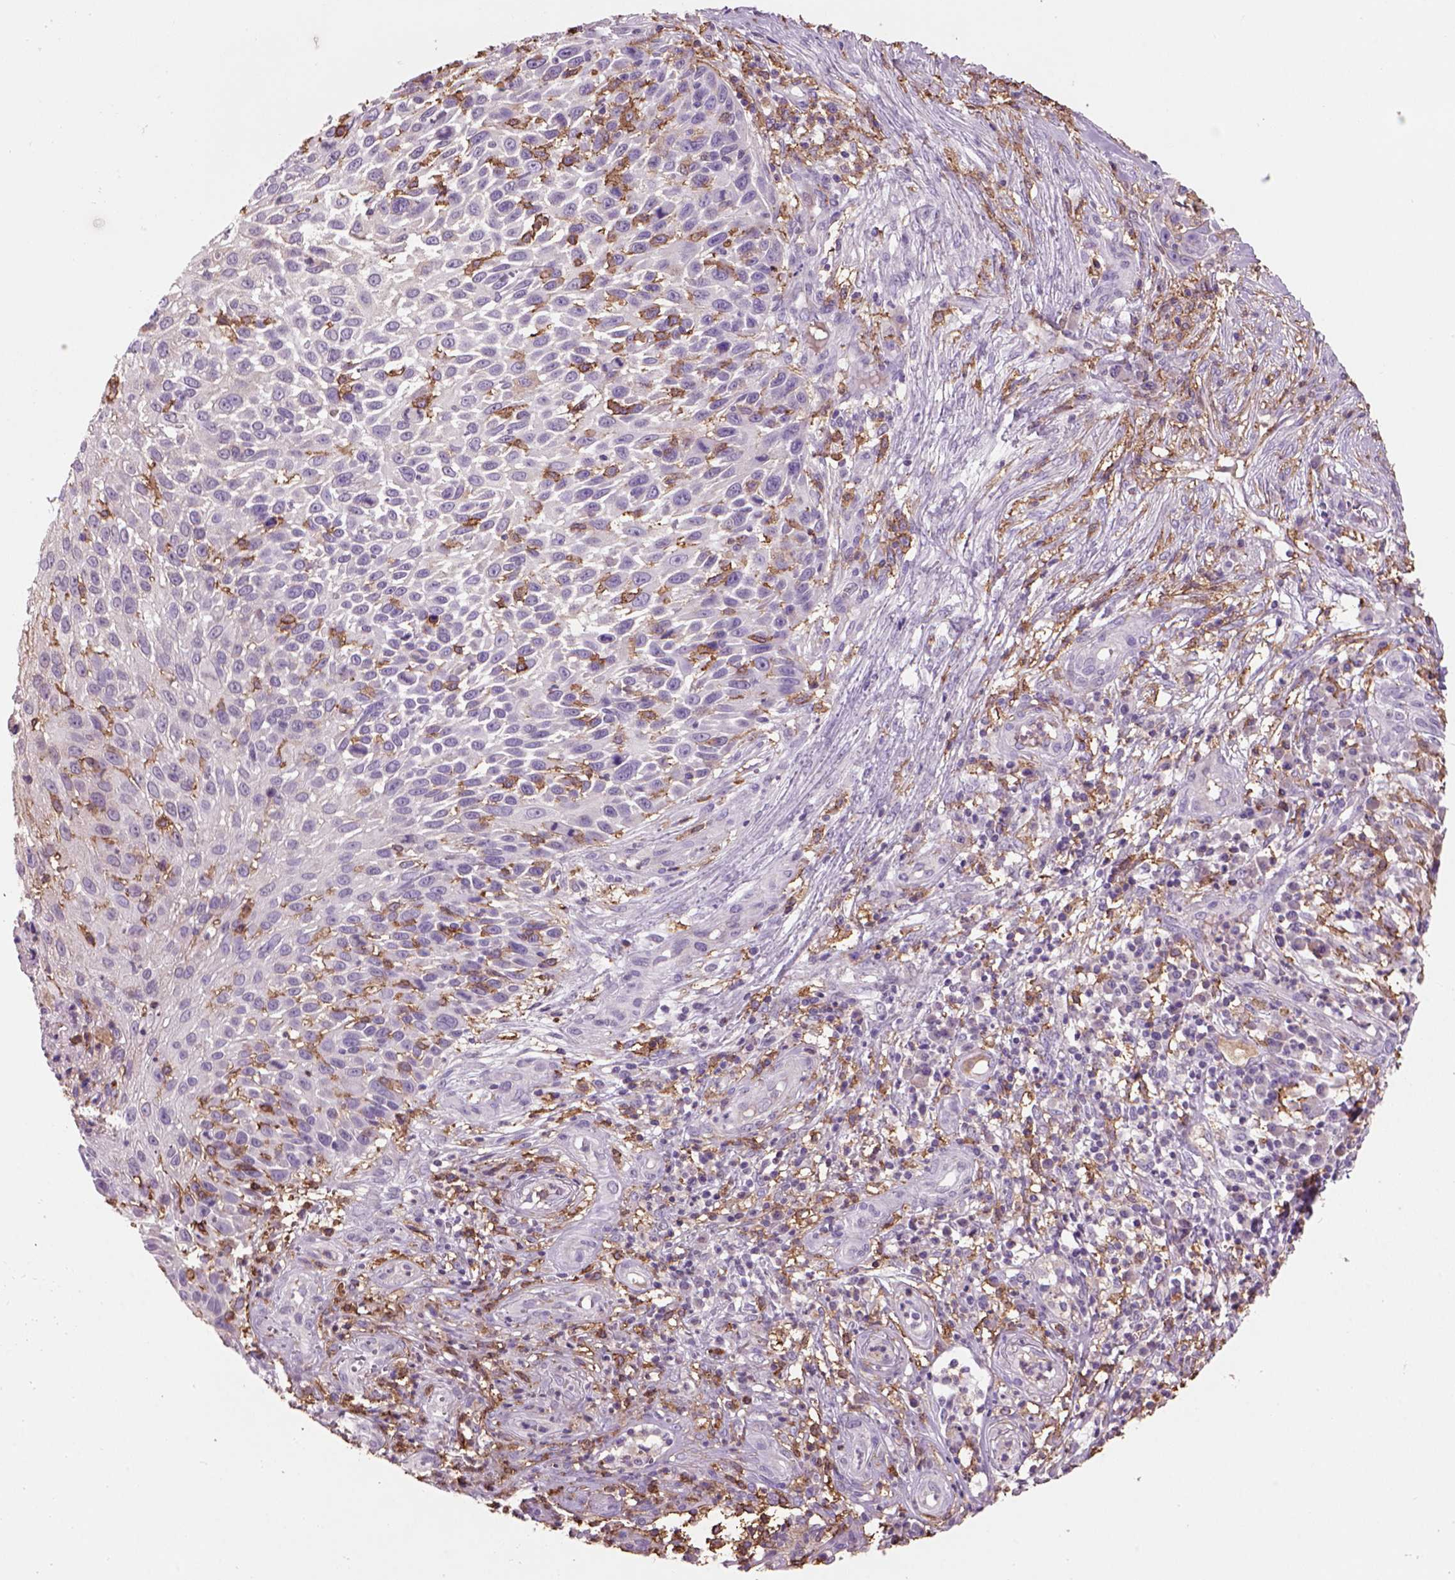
{"staining": {"intensity": "negative", "quantity": "none", "location": "none"}, "tissue": "skin cancer", "cell_type": "Tumor cells", "image_type": "cancer", "snomed": [{"axis": "morphology", "description": "Squamous cell carcinoma, NOS"}, {"axis": "topography", "description": "Skin"}], "caption": "This is a histopathology image of IHC staining of skin cancer (squamous cell carcinoma), which shows no positivity in tumor cells. (Brightfield microscopy of DAB immunohistochemistry (IHC) at high magnification).", "gene": "CD14", "patient": {"sex": "male", "age": 92}}